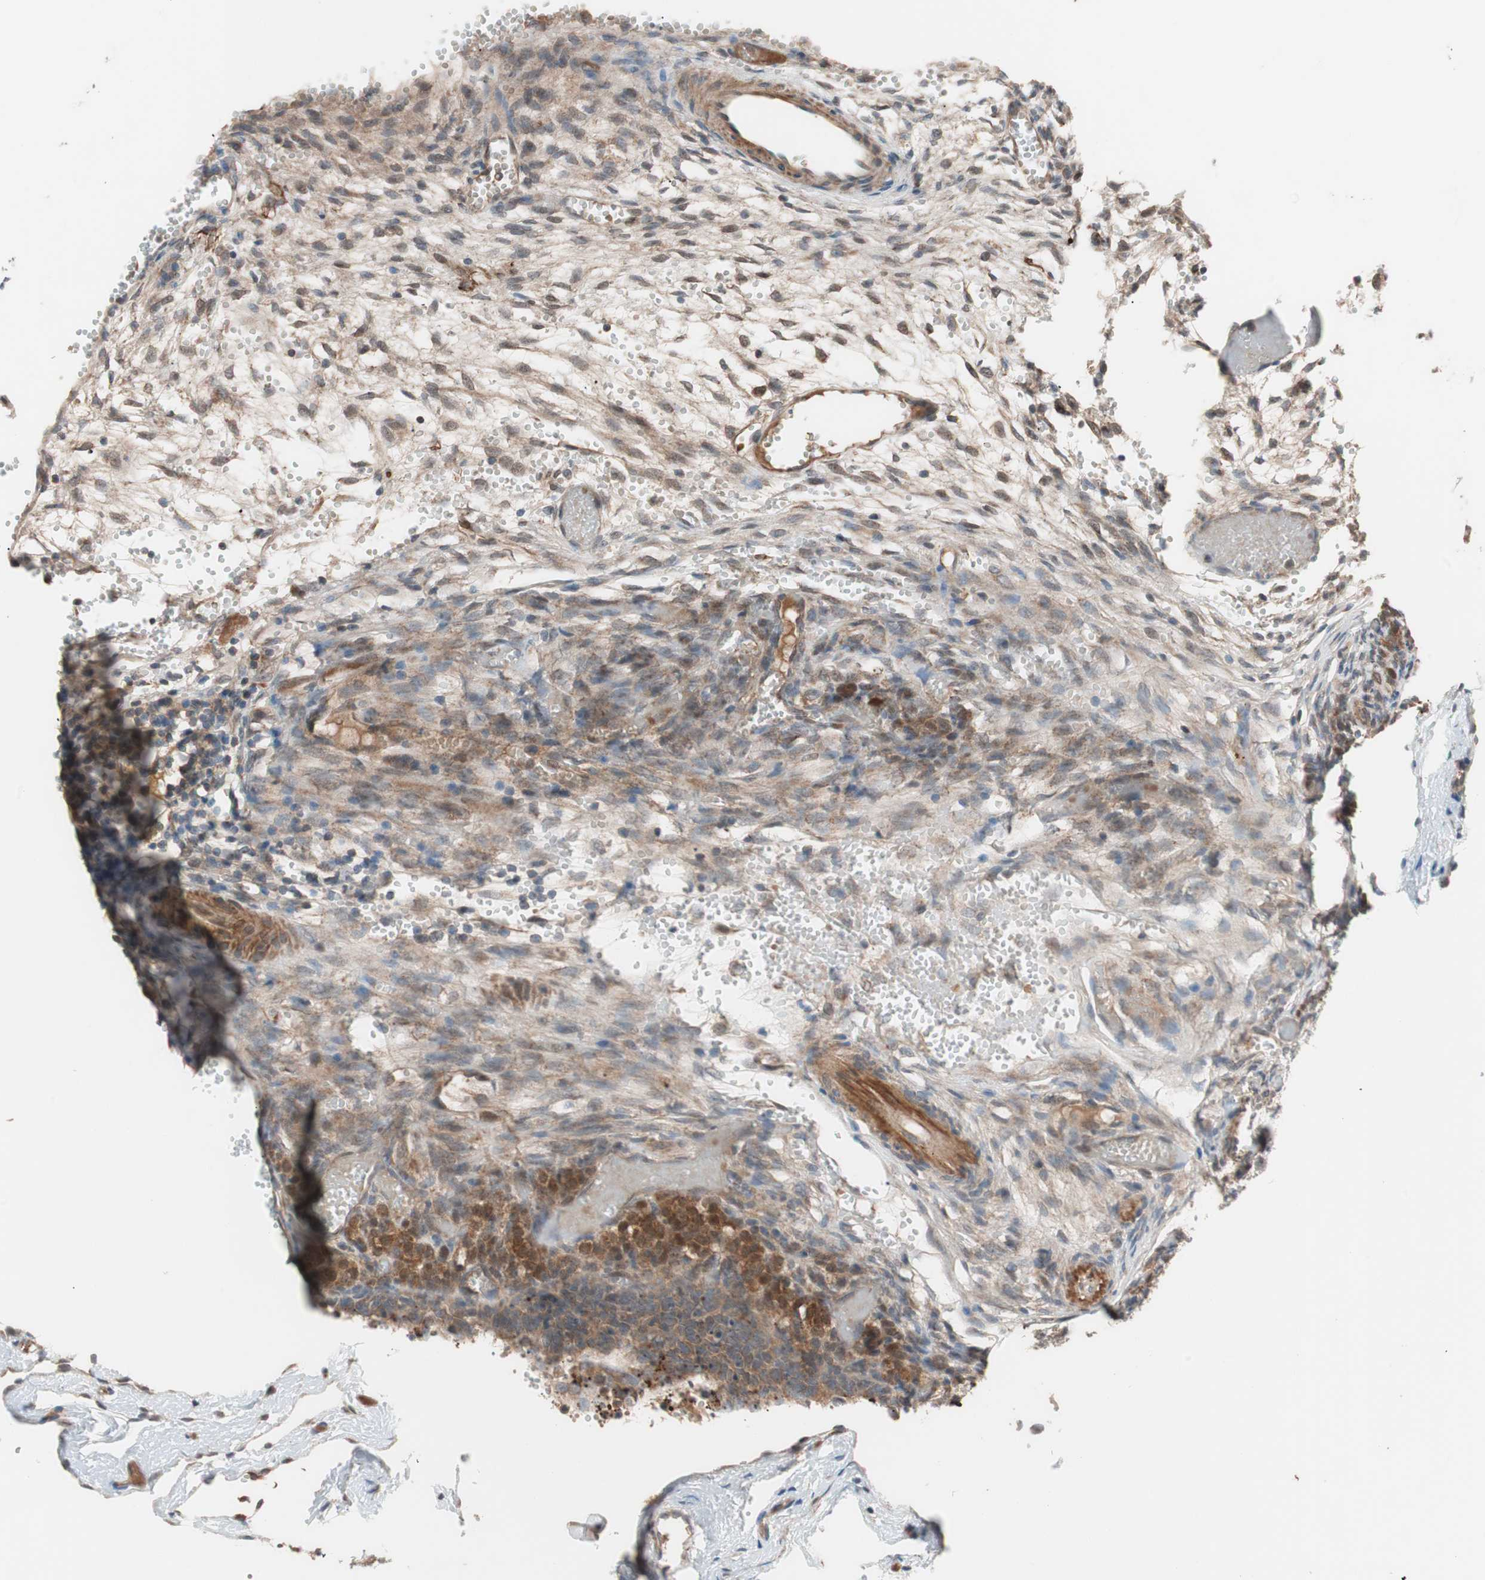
{"staining": {"intensity": "moderate", "quantity": ">75%", "location": "cytoplasmic/membranous"}, "tissue": "ovary", "cell_type": "Ovarian stroma cells", "image_type": "normal", "snomed": [{"axis": "morphology", "description": "Normal tissue, NOS"}, {"axis": "topography", "description": "Ovary"}], "caption": "Immunohistochemistry image of normal ovary: ovary stained using IHC exhibits medium levels of moderate protein expression localized specifically in the cytoplasmic/membranous of ovarian stroma cells, appearing as a cytoplasmic/membranous brown color.", "gene": "HMBS", "patient": {"sex": "female", "age": 35}}